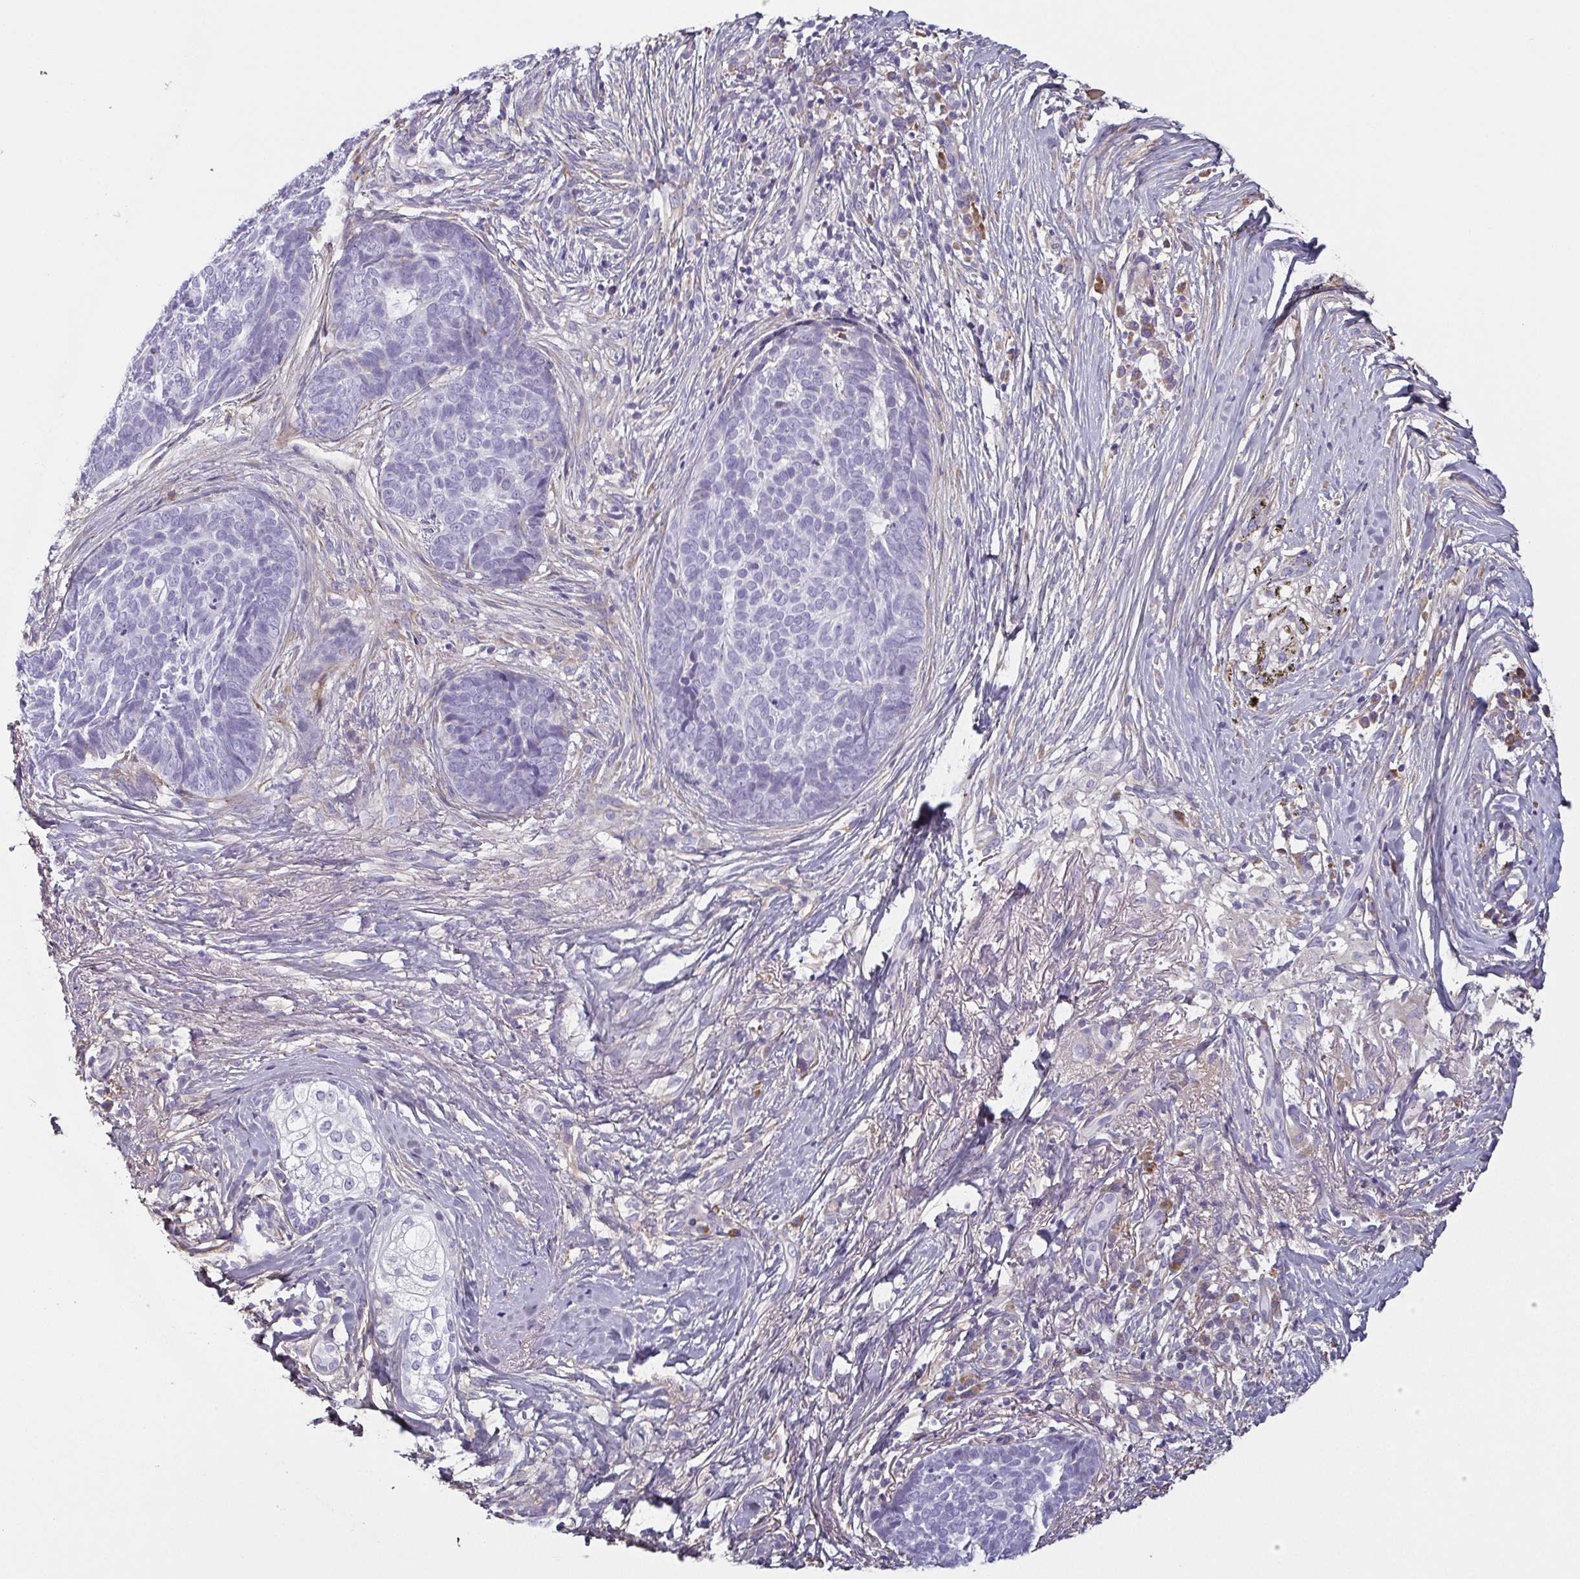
{"staining": {"intensity": "negative", "quantity": "none", "location": "none"}, "tissue": "skin cancer", "cell_type": "Tumor cells", "image_type": "cancer", "snomed": [{"axis": "morphology", "description": "Basal cell carcinoma"}, {"axis": "topography", "description": "Skin"}, {"axis": "topography", "description": "Skin of nose"}], "caption": "Human skin cancer stained for a protein using immunohistochemistry (IHC) exhibits no expression in tumor cells.", "gene": "ECM1", "patient": {"sex": "female", "age": 81}}